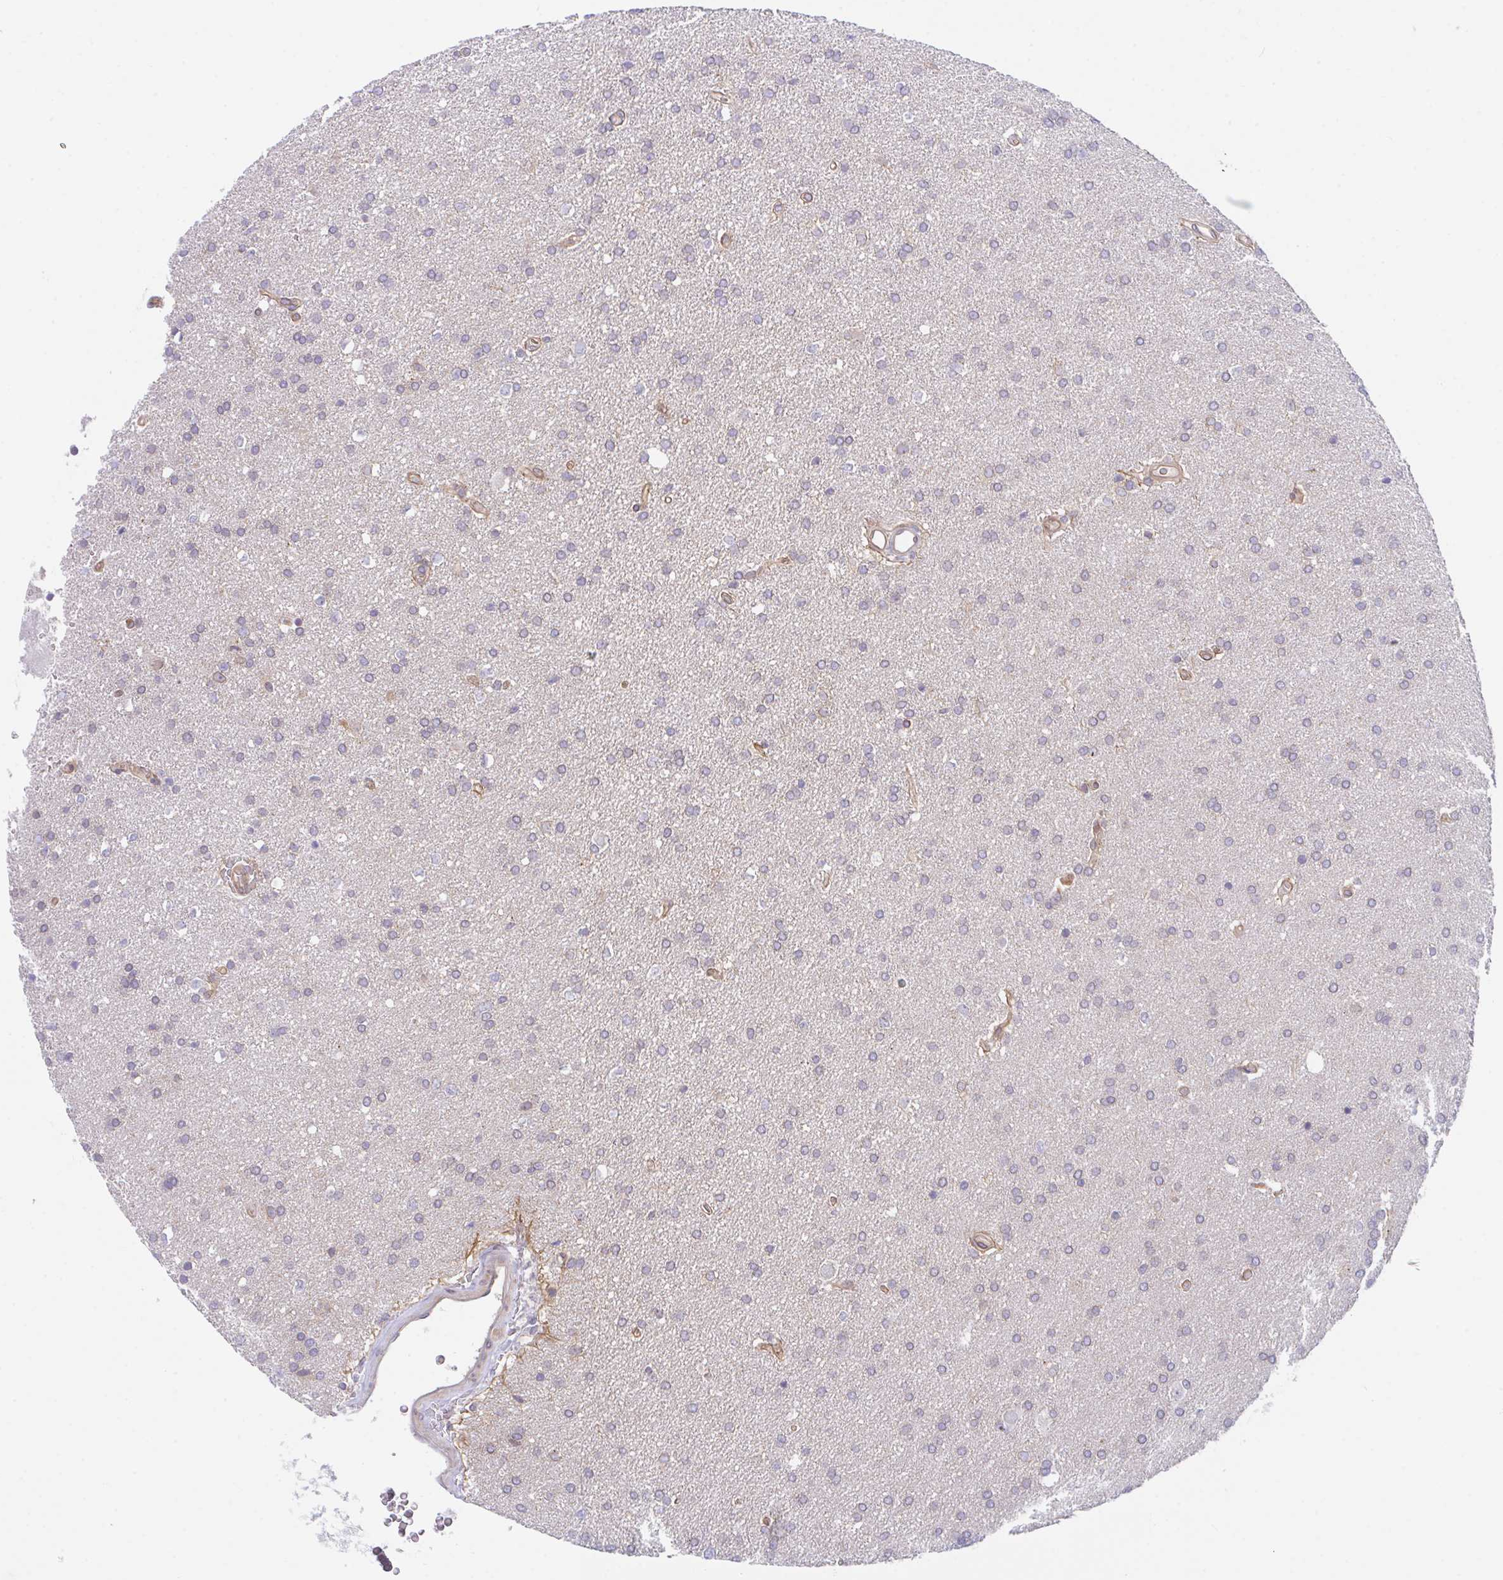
{"staining": {"intensity": "negative", "quantity": "none", "location": "none"}, "tissue": "glioma", "cell_type": "Tumor cells", "image_type": "cancer", "snomed": [{"axis": "morphology", "description": "Glioma, malignant, Low grade"}, {"axis": "topography", "description": "Brain"}], "caption": "Immunohistochemistry (IHC) of malignant glioma (low-grade) exhibits no positivity in tumor cells.", "gene": "ZBED3", "patient": {"sex": "female", "age": 34}}